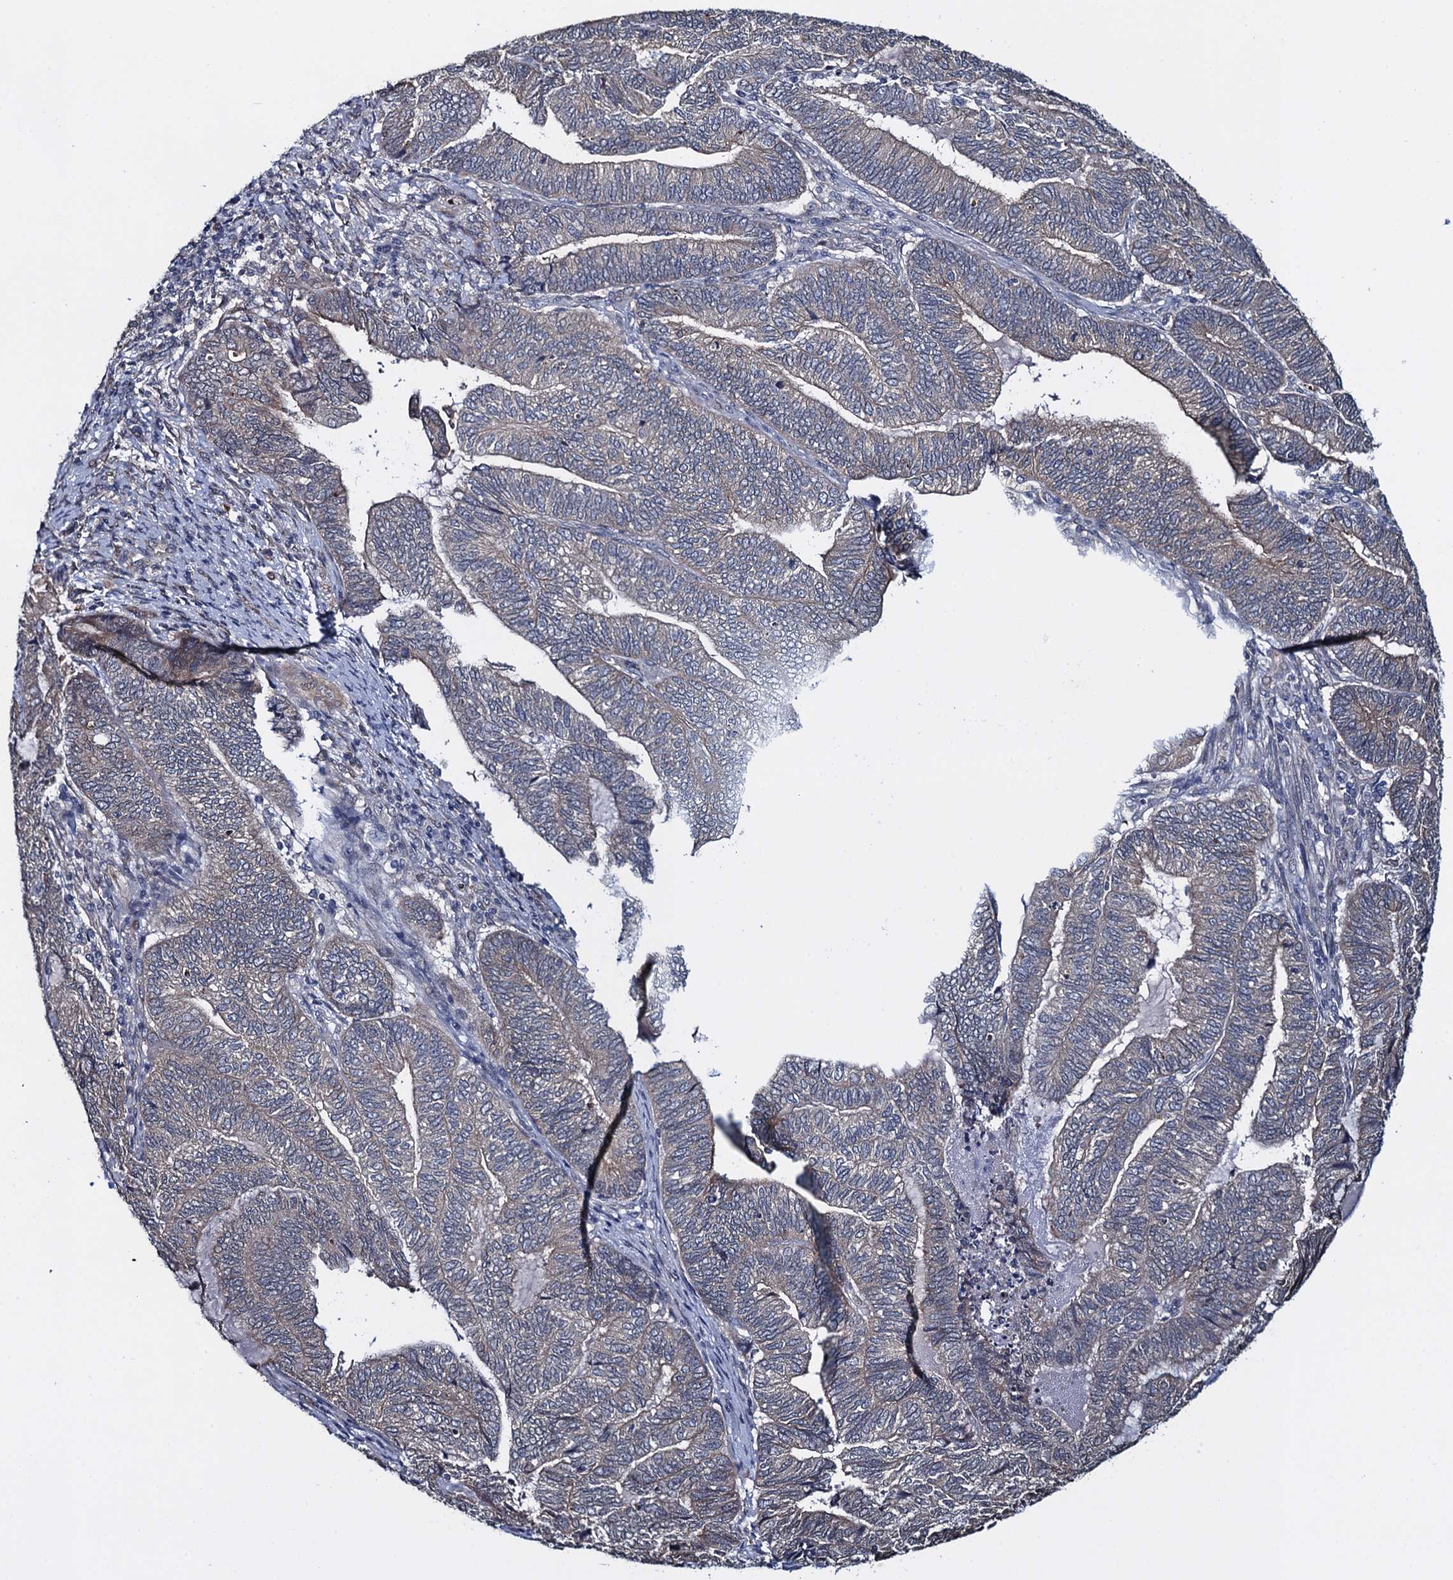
{"staining": {"intensity": "weak", "quantity": "<25%", "location": "cytoplasmic/membranous"}, "tissue": "endometrial cancer", "cell_type": "Tumor cells", "image_type": "cancer", "snomed": [{"axis": "morphology", "description": "Adenocarcinoma, NOS"}, {"axis": "topography", "description": "Uterus"}, {"axis": "topography", "description": "Endometrium"}], "caption": "High magnification brightfield microscopy of endometrial cancer (adenocarcinoma) stained with DAB (brown) and counterstained with hematoxylin (blue): tumor cells show no significant staining.", "gene": "EVX2", "patient": {"sex": "female", "age": 70}}